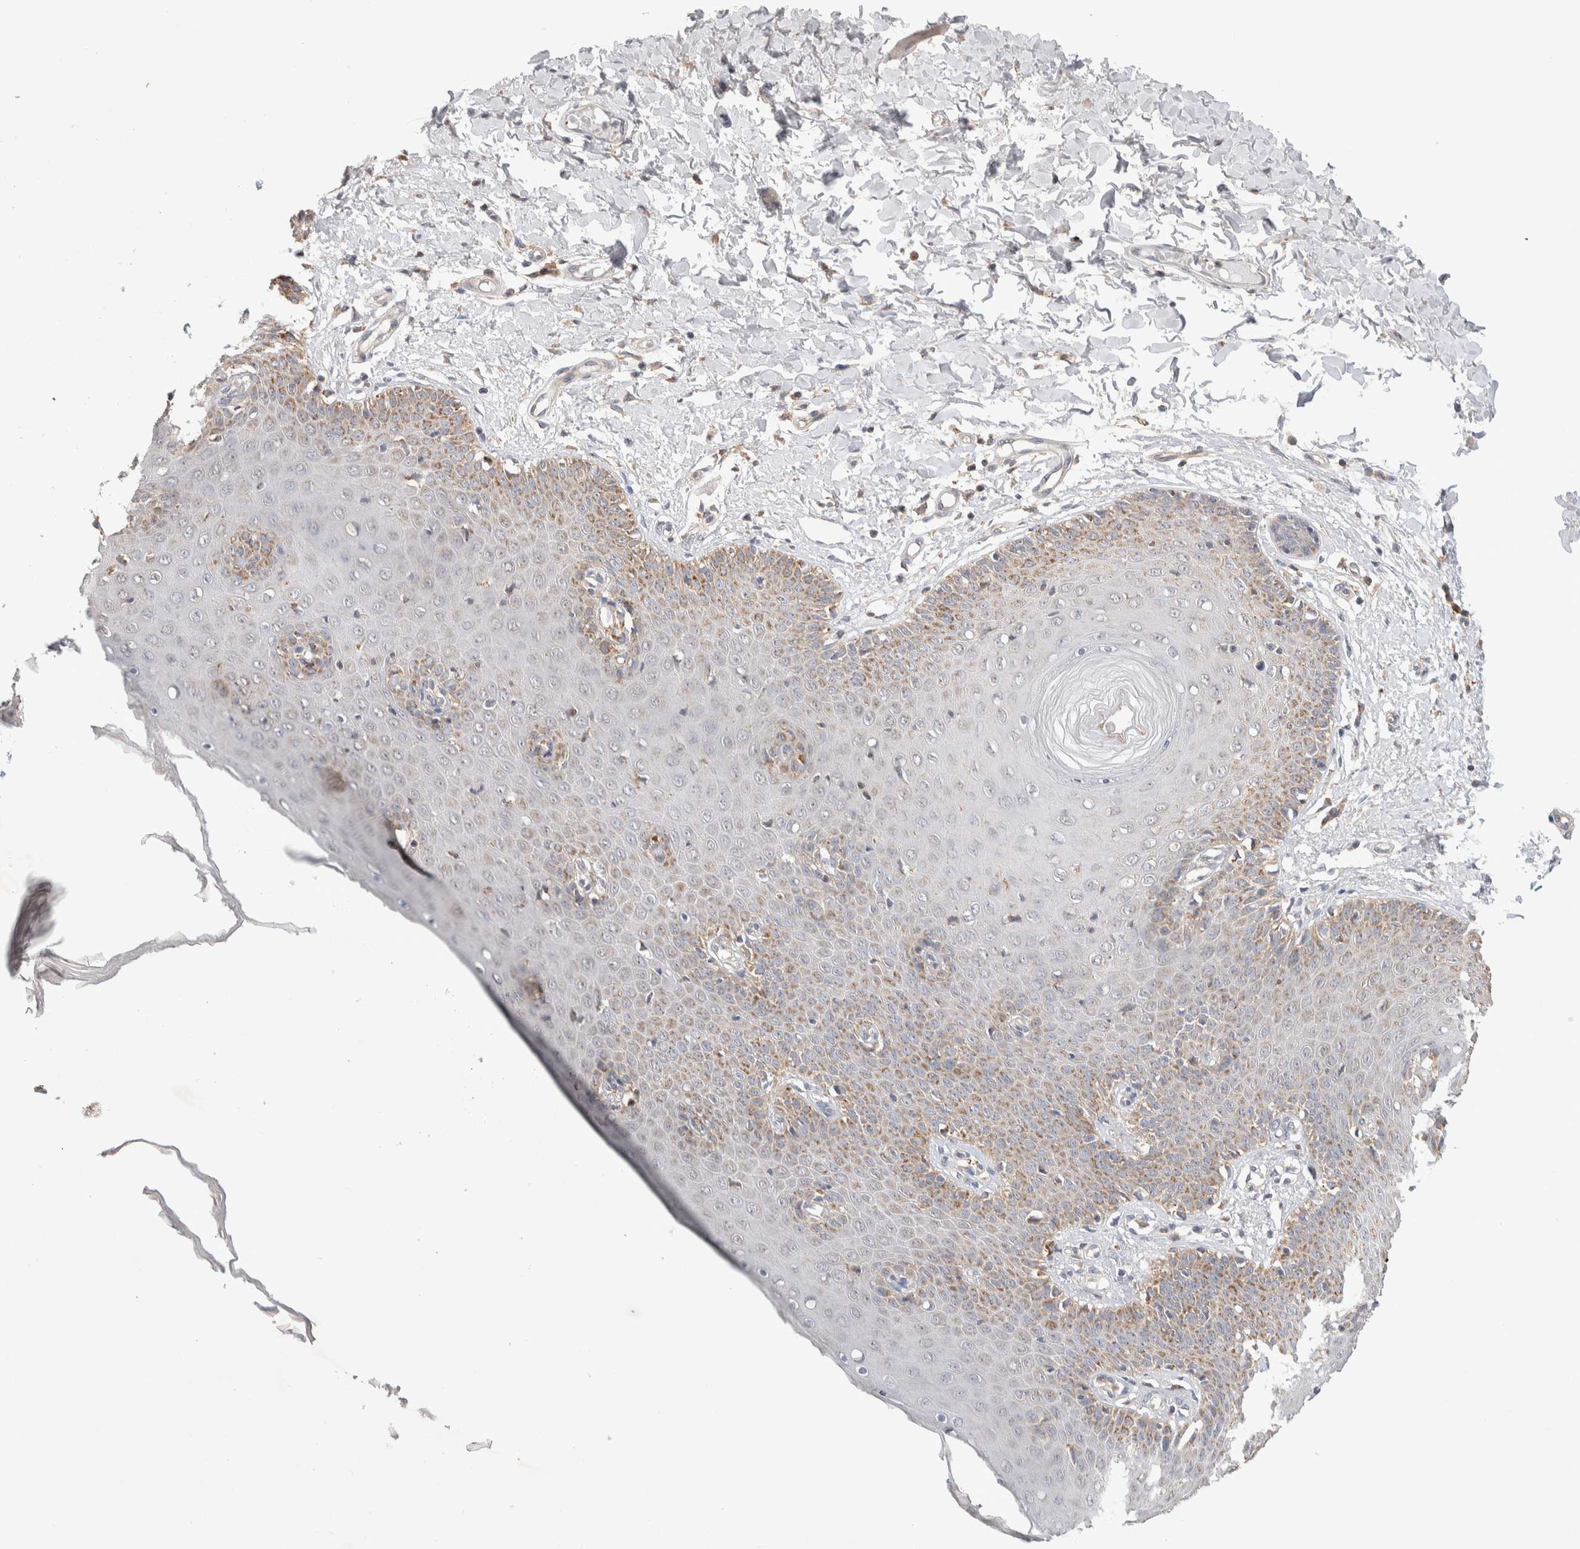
{"staining": {"intensity": "moderate", "quantity": "25%-75%", "location": "cytoplasmic/membranous"}, "tissue": "skin", "cell_type": "Epidermal cells", "image_type": "normal", "snomed": [{"axis": "morphology", "description": "Normal tissue, NOS"}, {"axis": "topography", "description": "Vulva"}], "caption": "Epidermal cells exhibit moderate cytoplasmic/membranous positivity in about 25%-75% of cells in benign skin.", "gene": "DEPTOR", "patient": {"sex": "female", "age": 66}}